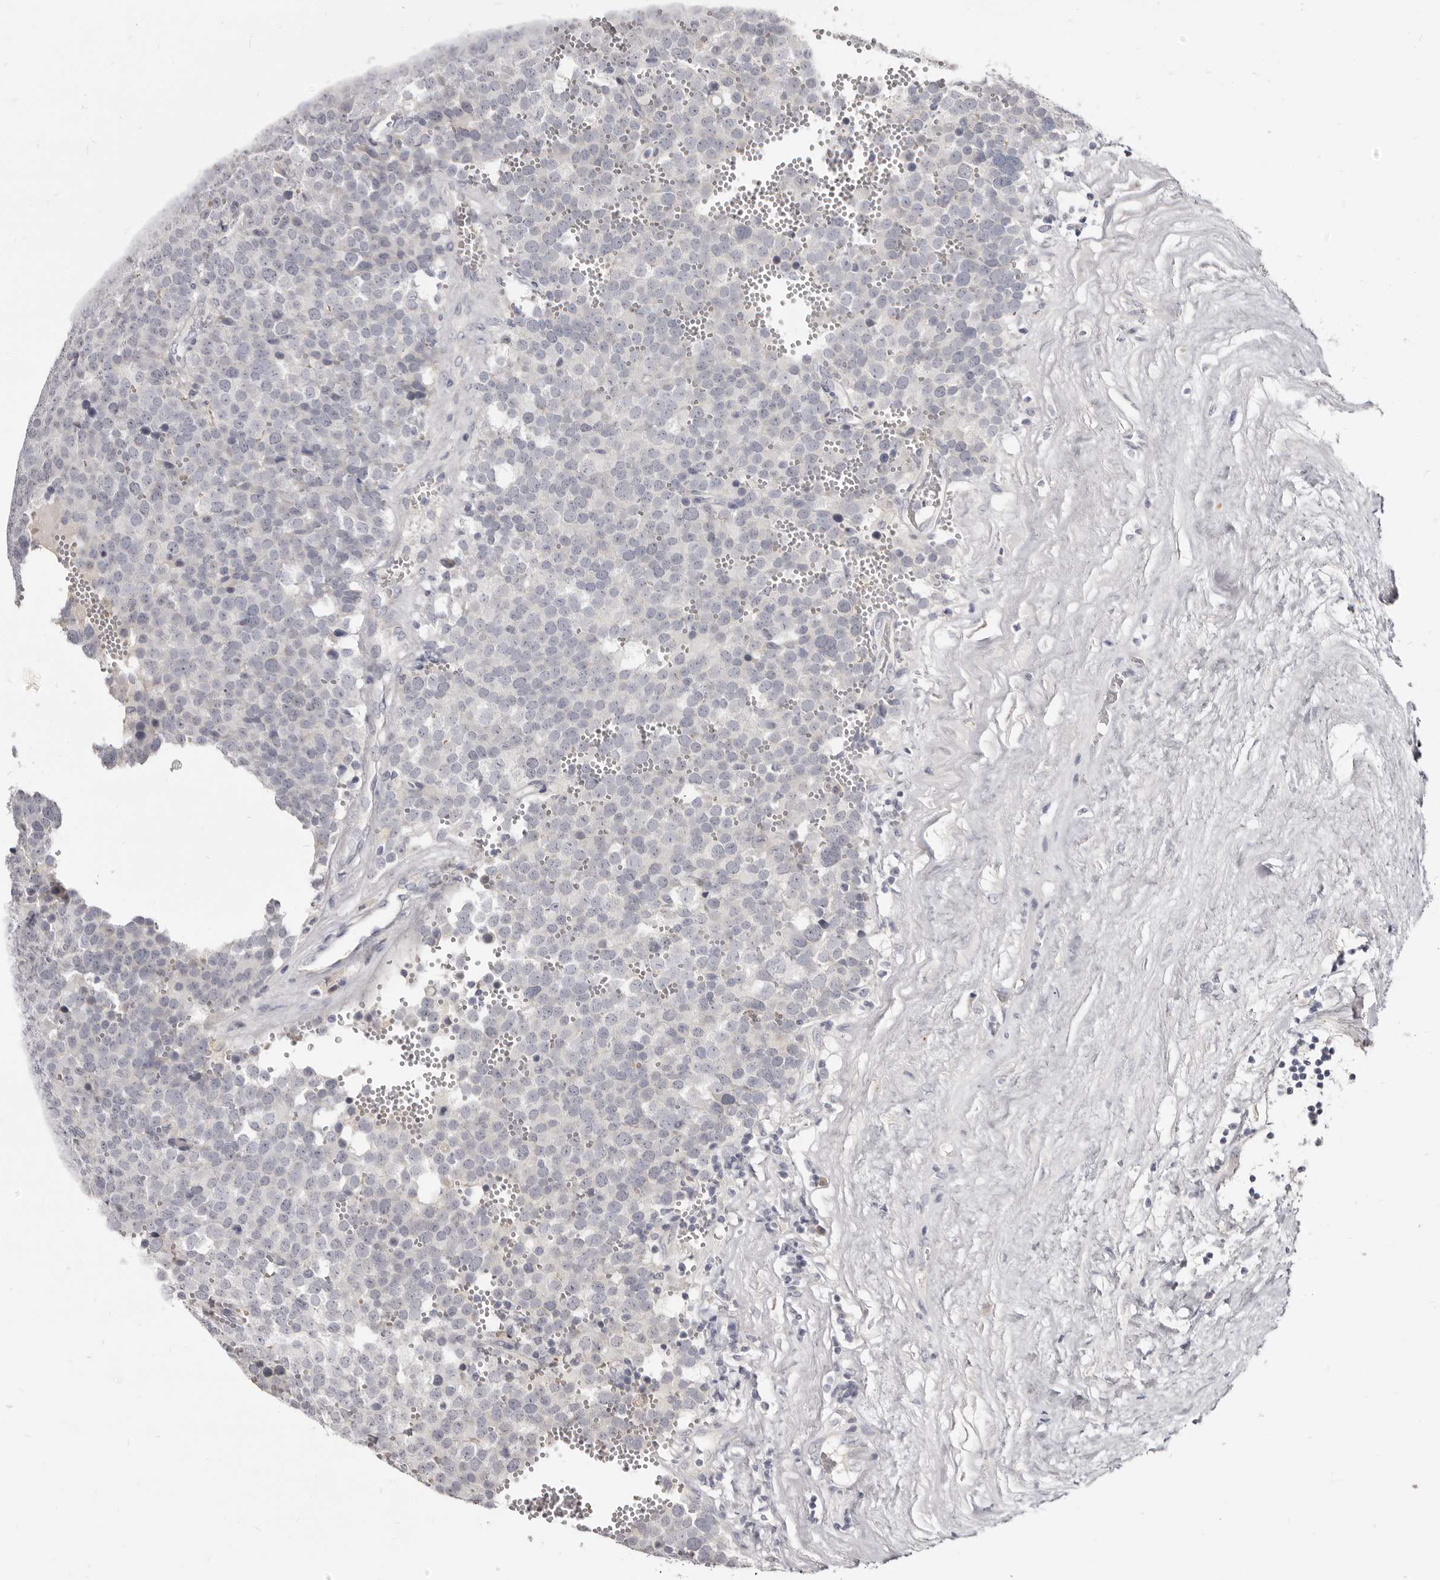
{"staining": {"intensity": "negative", "quantity": "none", "location": "none"}, "tissue": "testis cancer", "cell_type": "Tumor cells", "image_type": "cancer", "snomed": [{"axis": "morphology", "description": "Seminoma, NOS"}, {"axis": "topography", "description": "Testis"}], "caption": "An immunohistochemistry (IHC) photomicrograph of testis cancer (seminoma) is shown. There is no staining in tumor cells of testis cancer (seminoma). (DAB immunohistochemistry, high magnification).", "gene": "KIF2B", "patient": {"sex": "male", "age": 71}}